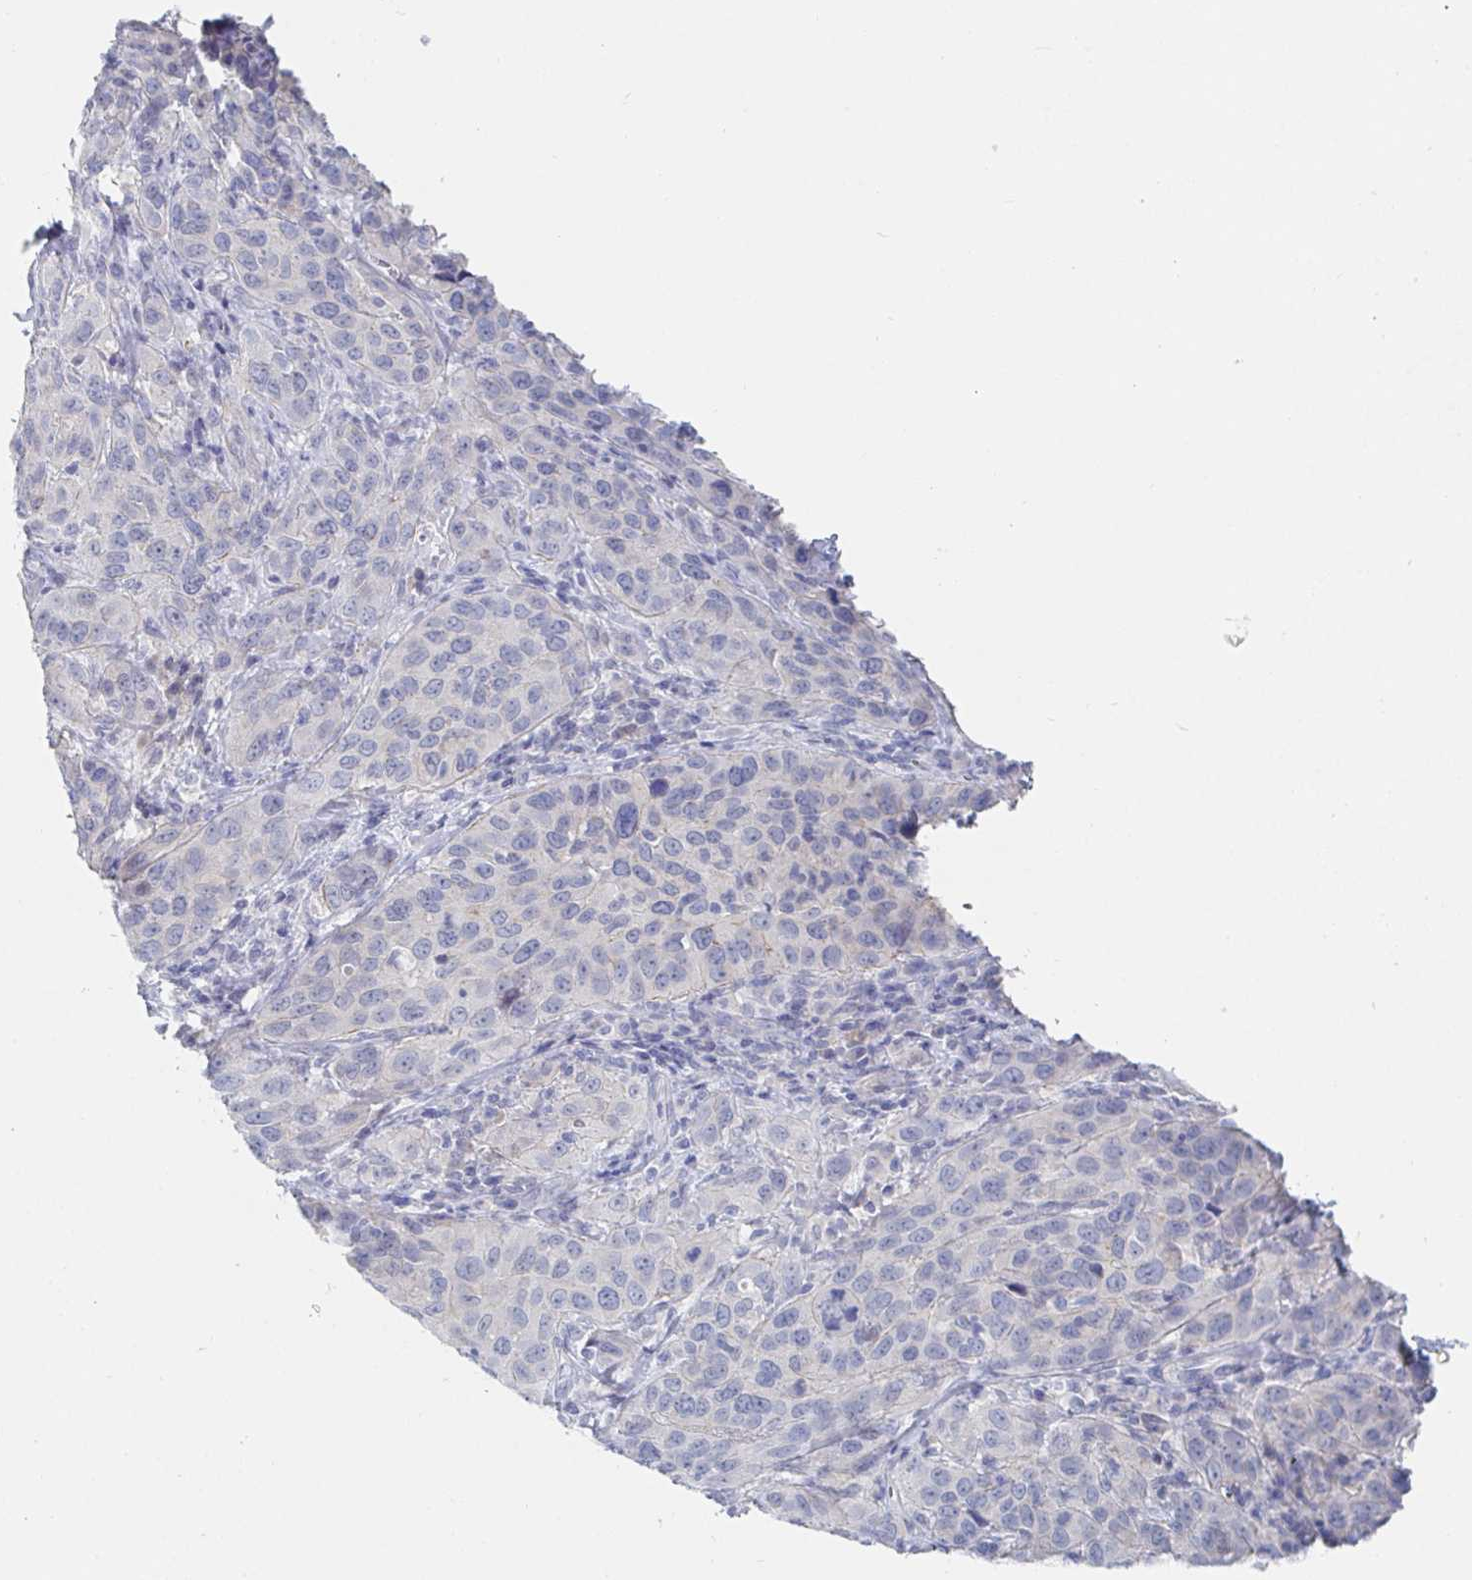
{"staining": {"intensity": "negative", "quantity": "none", "location": "none"}, "tissue": "cervical cancer", "cell_type": "Tumor cells", "image_type": "cancer", "snomed": [{"axis": "morphology", "description": "Squamous cell carcinoma, NOS"}, {"axis": "topography", "description": "Cervix"}], "caption": "Squamous cell carcinoma (cervical) was stained to show a protein in brown. There is no significant staining in tumor cells.", "gene": "ZNF430", "patient": {"sex": "female", "age": 51}}